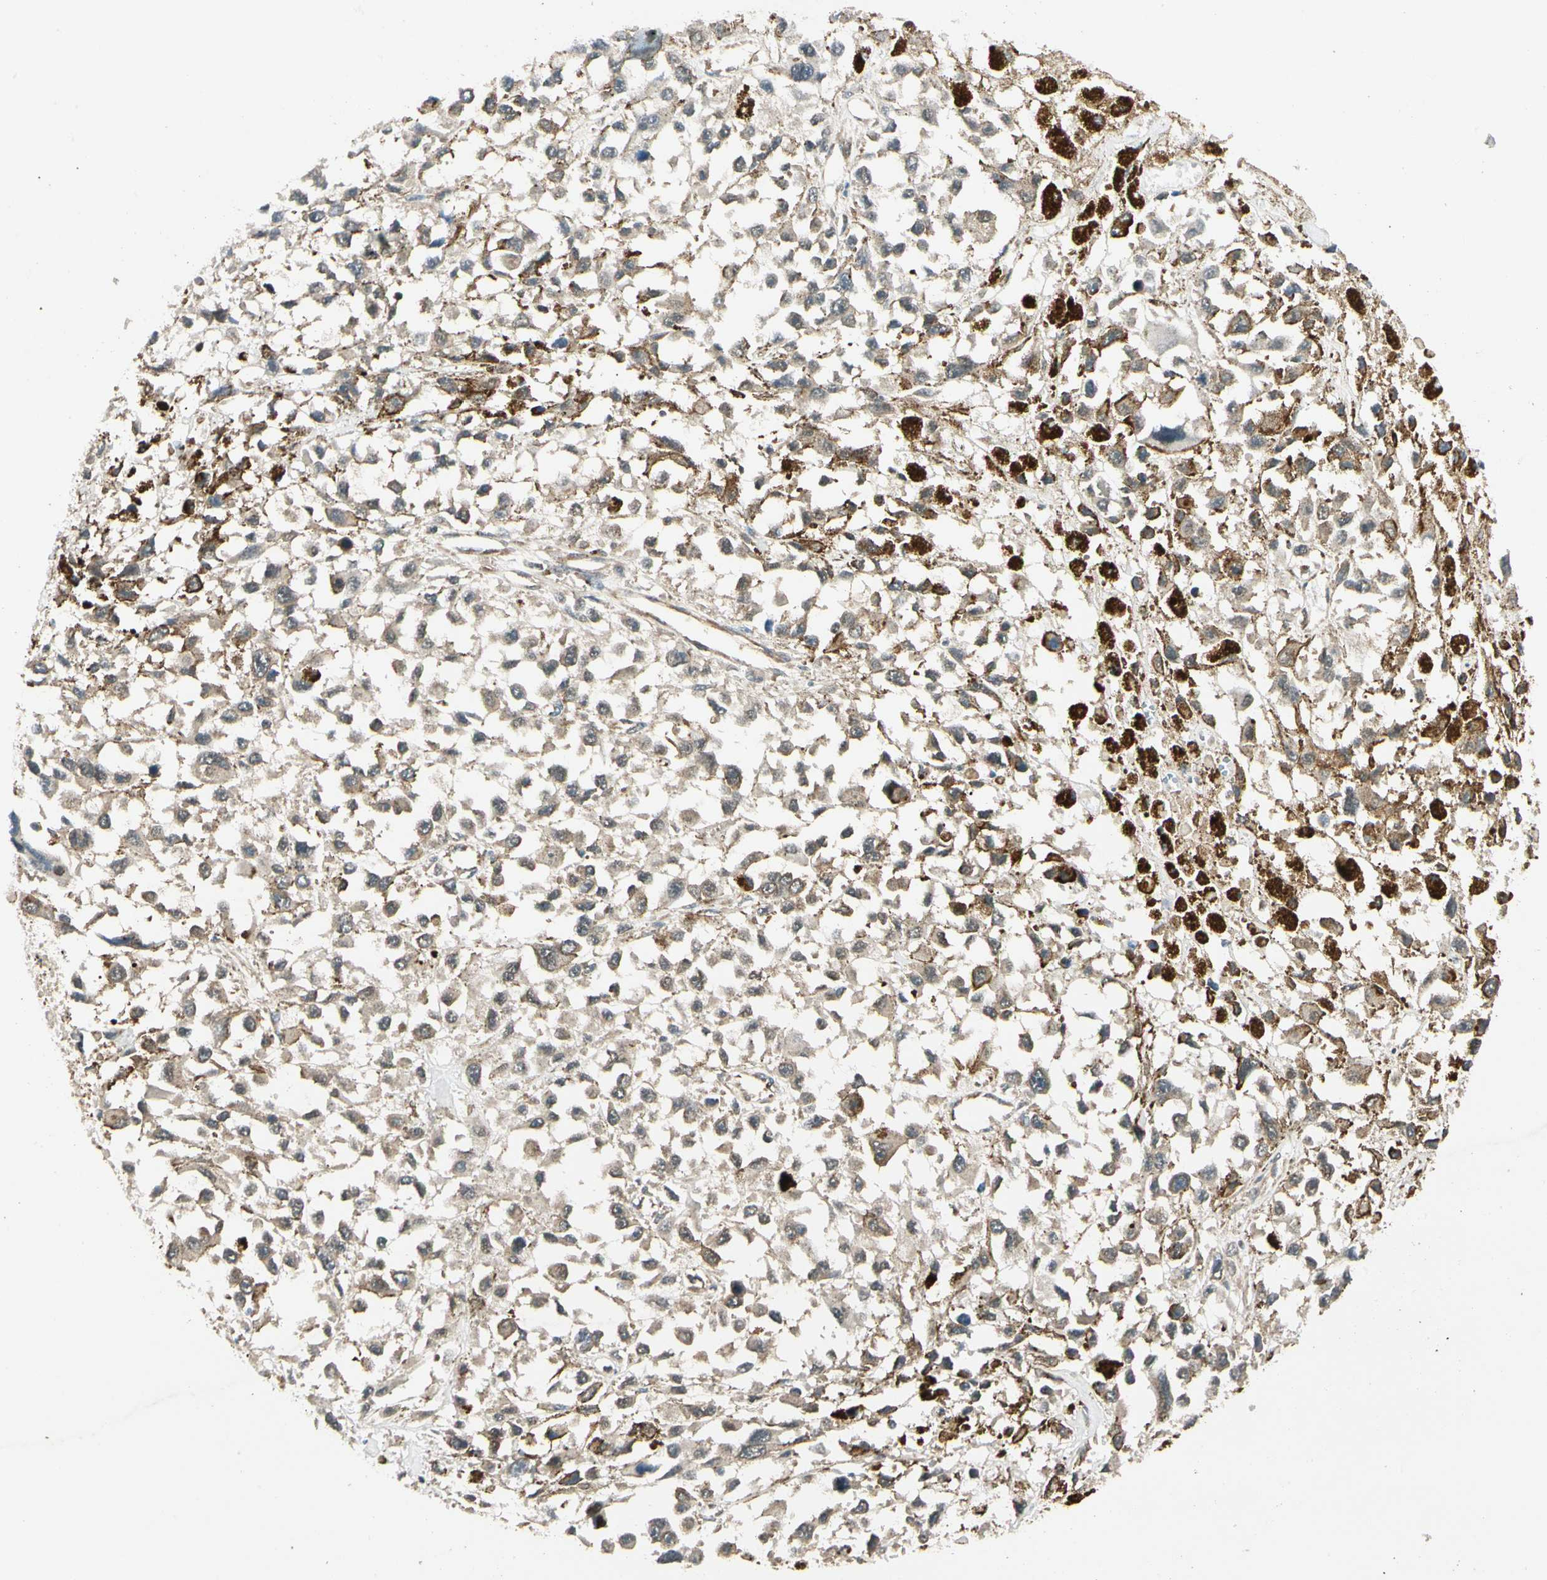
{"staining": {"intensity": "strong", "quantity": "<25%", "location": "cytoplasmic/membranous"}, "tissue": "melanoma", "cell_type": "Tumor cells", "image_type": "cancer", "snomed": [{"axis": "morphology", "description": "Malignant melanoma, Metastatic site"}, {"axis": "topography", "description": "Lymph node"}], "caption": "Immunohistochemical staining of human melanoma shows medium levels of strong cytoplasmic/membranous protein positivity in about <25% of tumor cells.", "gene": "ROCK2", "patient": {"sex": "male", "age": 59}}